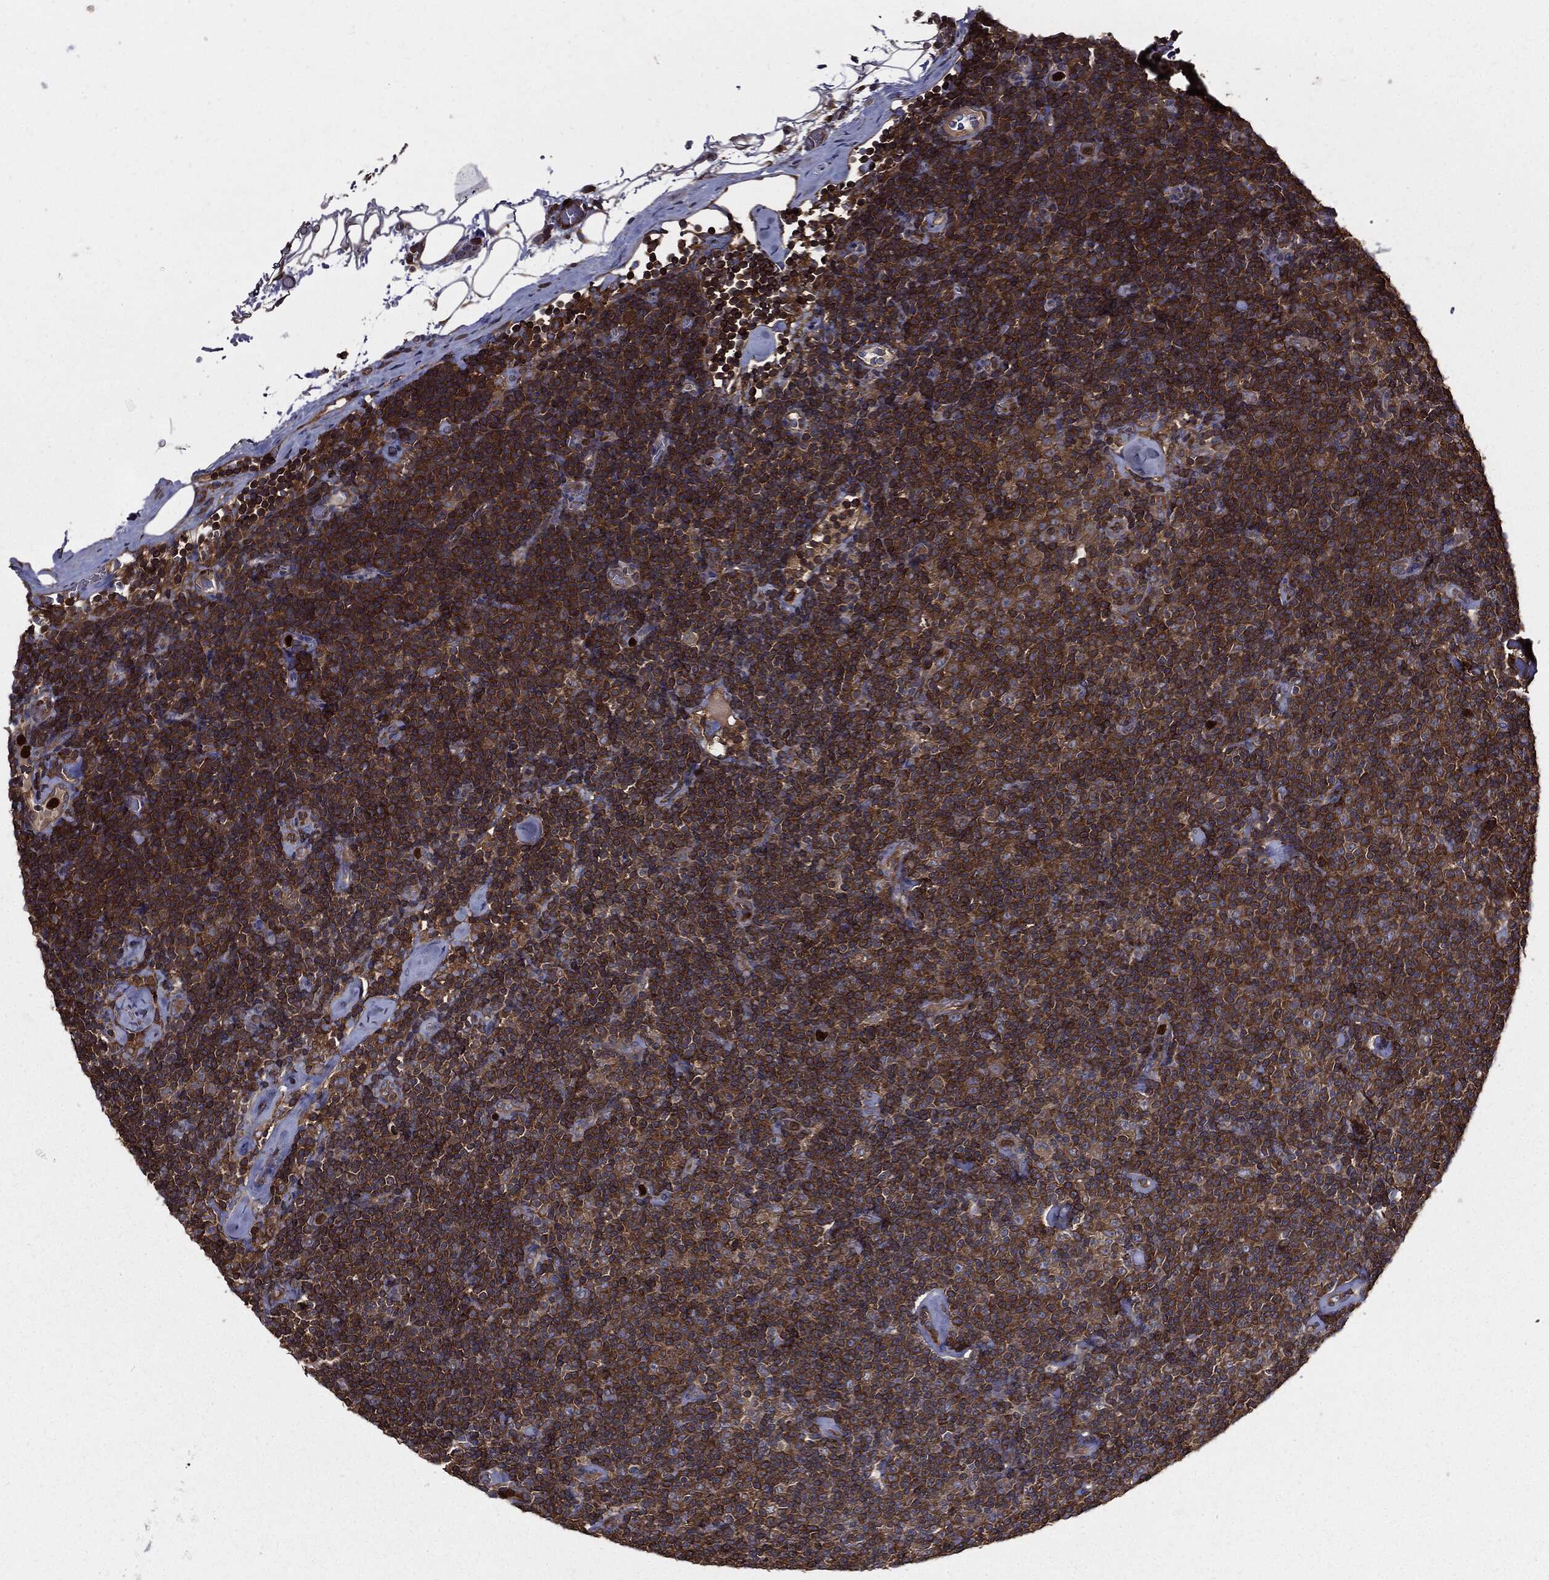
{"staining": {"intensity": "strong", "quantity": ">75%", "location": "cytoplasmic/membranous"}, "tissue": "lymphoma", "cell_type": "Tumor cells", "image_type": "cancer", "snomed": [{"axis": "morphology", "description": "Malignant lymphoma, non-Hodgkin's type, Low grade"}, {"axis": "topography", "description": "Lymph node"}], "caption": "Malignant lymphoma, non-Hodgkin's type (low-grade) stained with DAB immunohistochemistry (IHC) displays high levels of strong cytoplasmic/membranous expression in about >75% of tumor cells.", "gene": "PDCD6IP", "patient": {"sex": "male", "age": 81}}